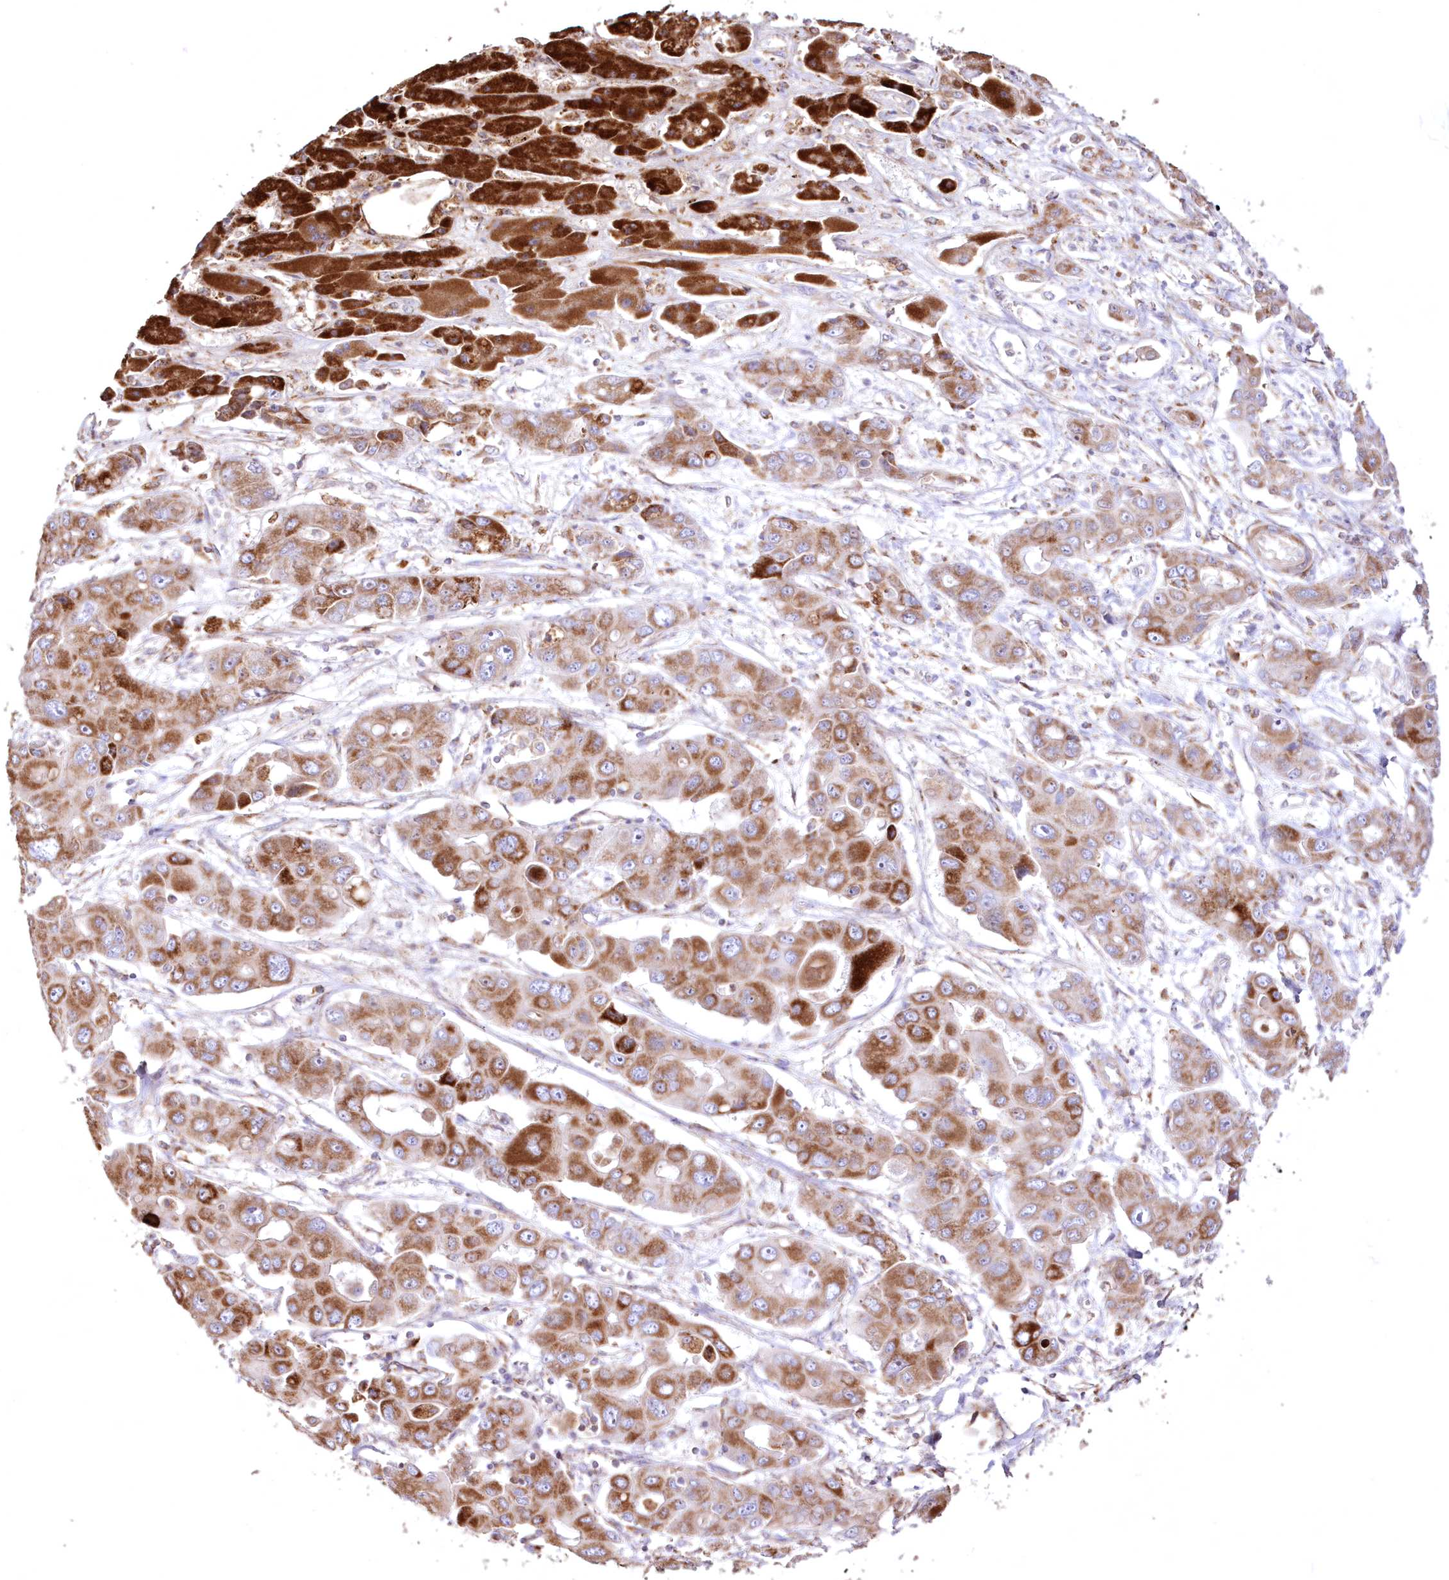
{"staining": {"intensity": "strong", "quantity": ">75%", "location": "cytoplasmic/membranous"}, "tissue": "liver cancer", "cell_type": "Tumor cells", "image_type": "cancer", "snomed": [{"axis": "morphology", "description": "Cholangiocarcinoma"}, {"axis": "topography", "description": "Liver"}], "caption": "This image demonstrates liver cancer (cholangiocarcinoma) stained with immunohistochemistry to label a protein in brown. The cytoplasmic/membranous of tumor cells show strong positivity for the protein. Nuclei are counter-stained blue.", "gene": "HADHB", "patient": {"sex": "male", "age": 67}}